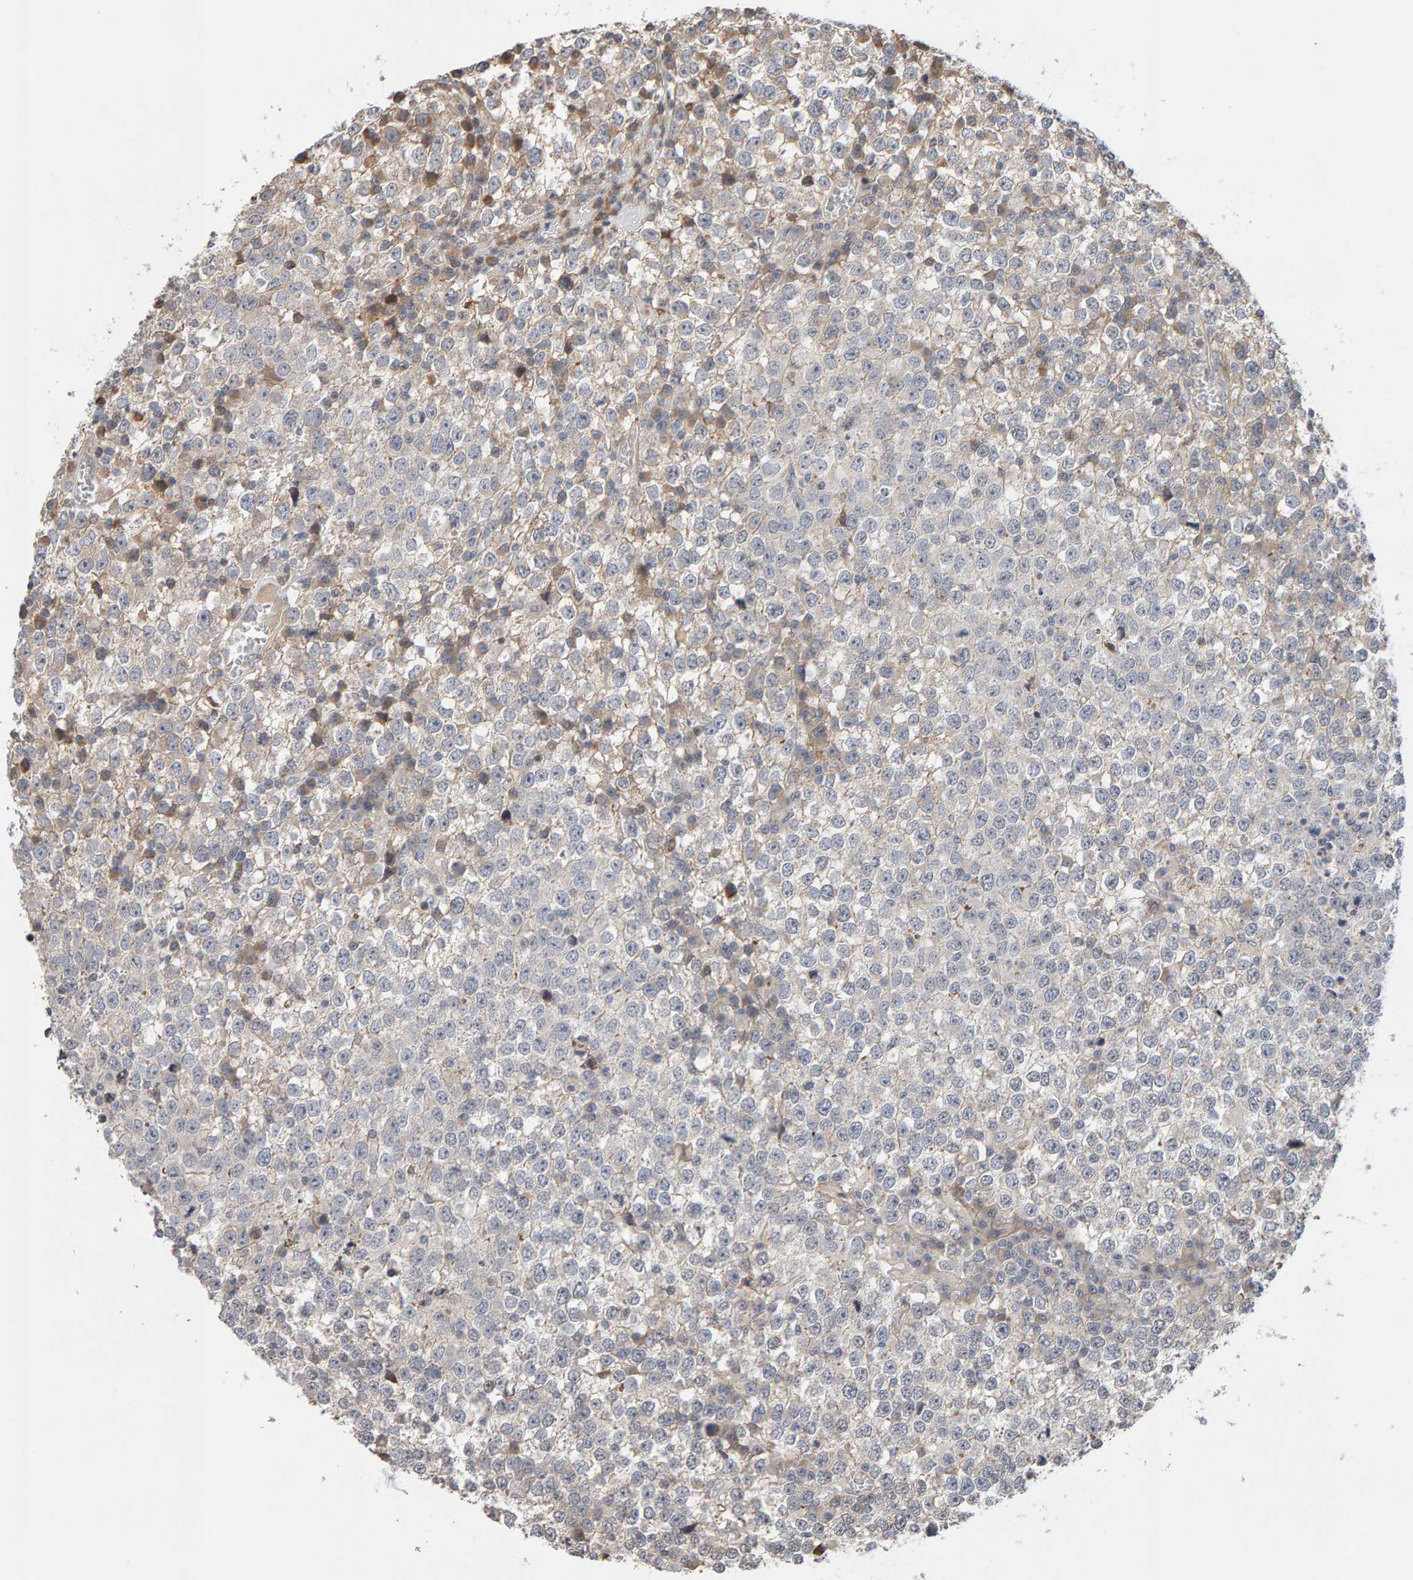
{"staining": {"intensity": "negative", "quantity": "none", "location": "none"}, "tissue": "testis cancer", "cell_type": "Tumor cells", "image_type": "cancer", "snomed": [{"axis": "morphology", "description": "Seminoma, NOS"}, {"axis": "topography", "description": "Testis"}], "caption": "This is an IHC histopathology image of testis cancer (seminoma). There is no staining in tumor cells.", "gene": "LZTS1", "patient": {"sex": "male", "age": 65}}